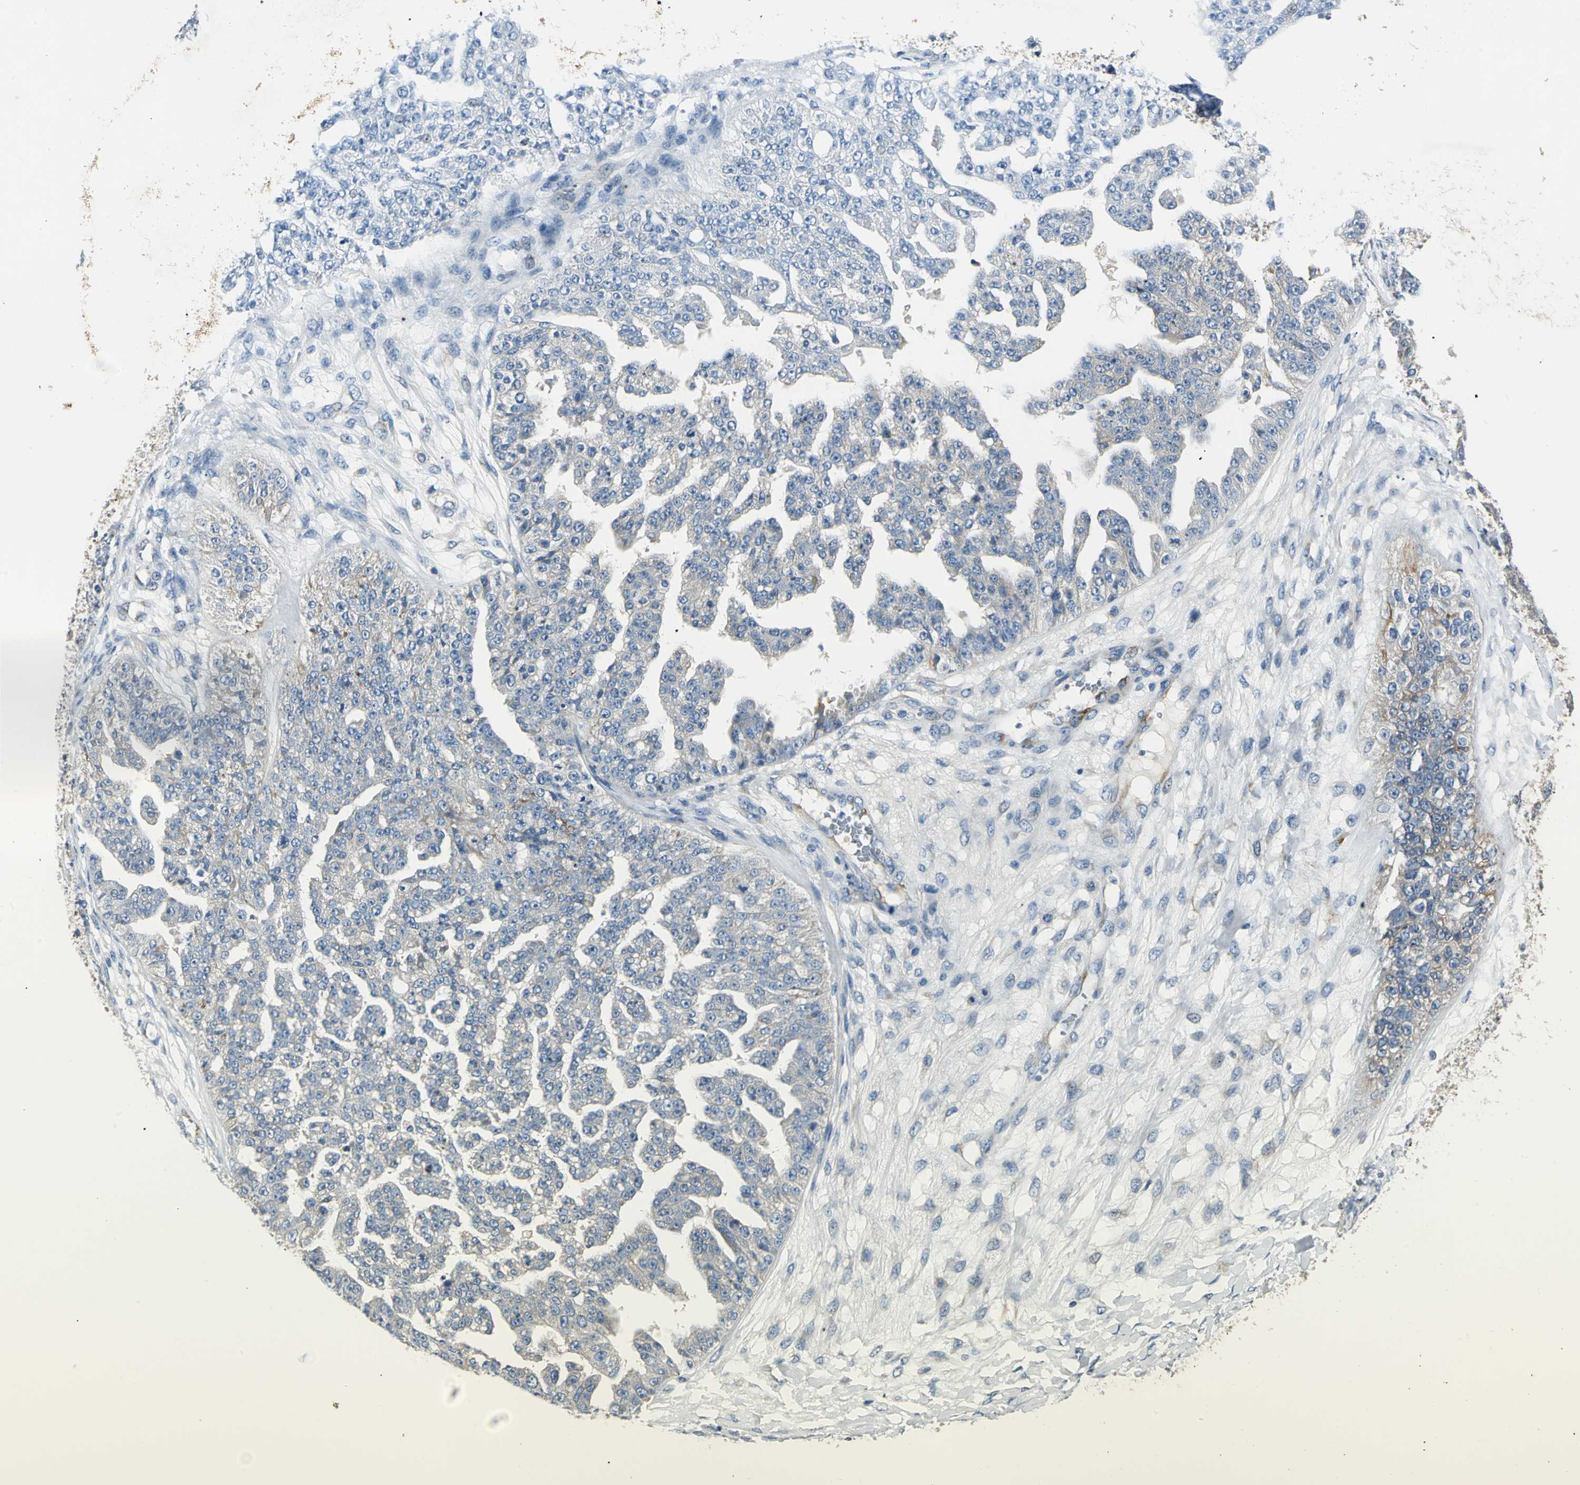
{"staining": {"intensity": "weak", "quantity": "<25%", "location": "cytoplasmic/membranous"}, "tissue": "ovarian cancer", "cell_type": "Tumor cells", "image_type": "cancer", "snomed": [{"axis": "morphology", "description": "Carcinoma, NOS"}, {"axis": "topography", "description": "Soft tissue"}, {"axis": "topography", "description": "Ovary"}], "caption": "This is a histopathology image of IHC staining of ovarian cancer (carcinoma), which shows no staining in tumor cells. (DAB IHC visualized using brightfield microscopy, high magnification).", "gene": "B3GNT2", "patient": {"sex": "female", "age": 54}}